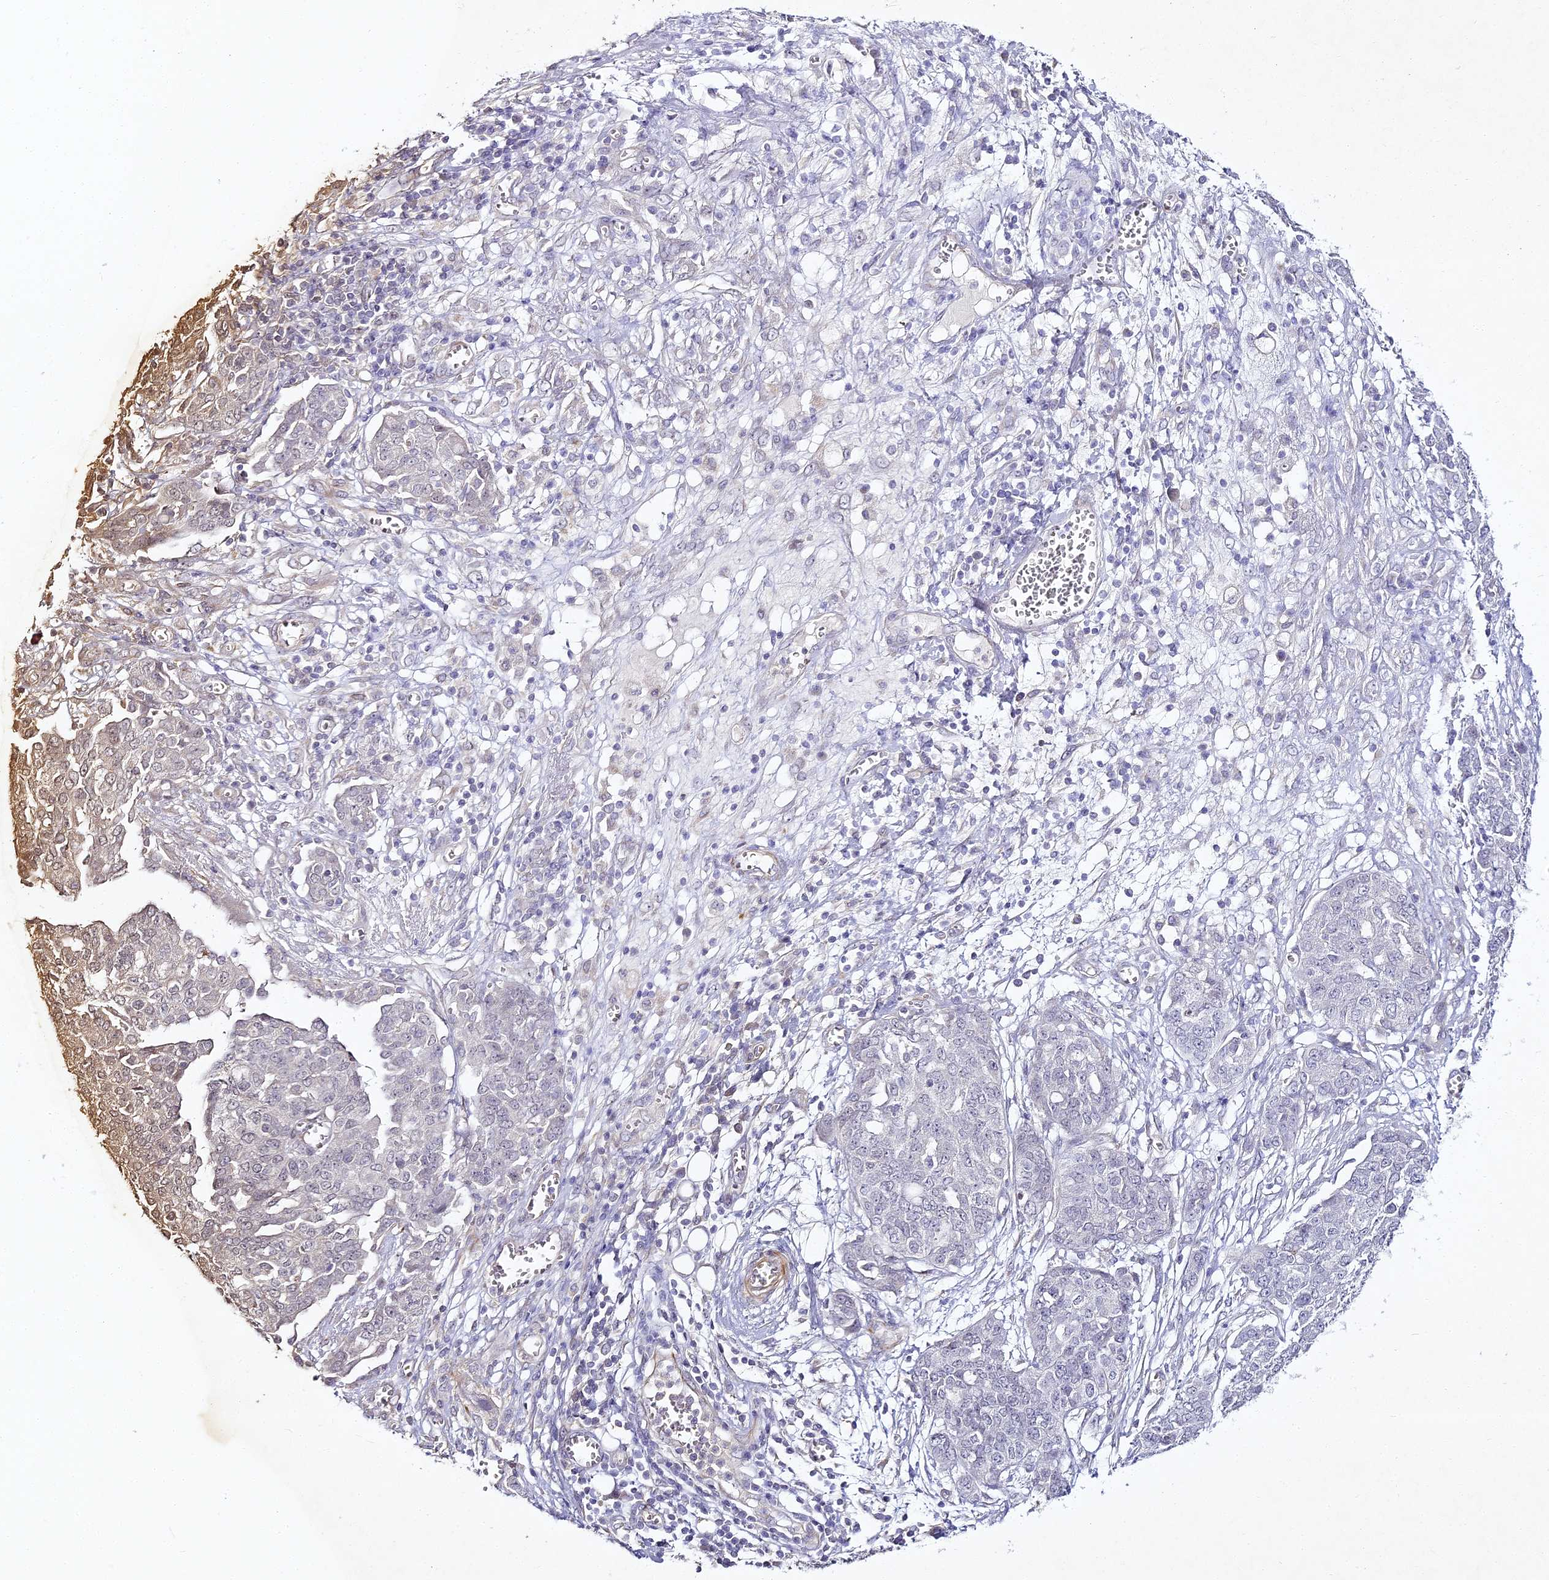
{"staining": {"intensity": "negative", "quantity": "none", "location": "none"}, "tissue": "ovarian cancer", "cell_type": "Tumor cells", "image_type": "cancer", "snomed": [{"axis": "morphology", "description": "Cystadenocarcinoma, serous, NOS"}, {"axis": "topography", "description": "Soft tissue"}, {"axis": "topography", "description": "Ovary"}], "caption": "Immunohistochemical staining of human ovarian serous cystadenocarcinoma demonstrates no significant positivity in tumor cells. (DAB (3,3'-diaminobenzidine) immunohistochemistry (IHC) visualized using brightfield microscopy, high magnification).", "gene": "ALPG", "patient": {"sex": "female", "age": 57}}